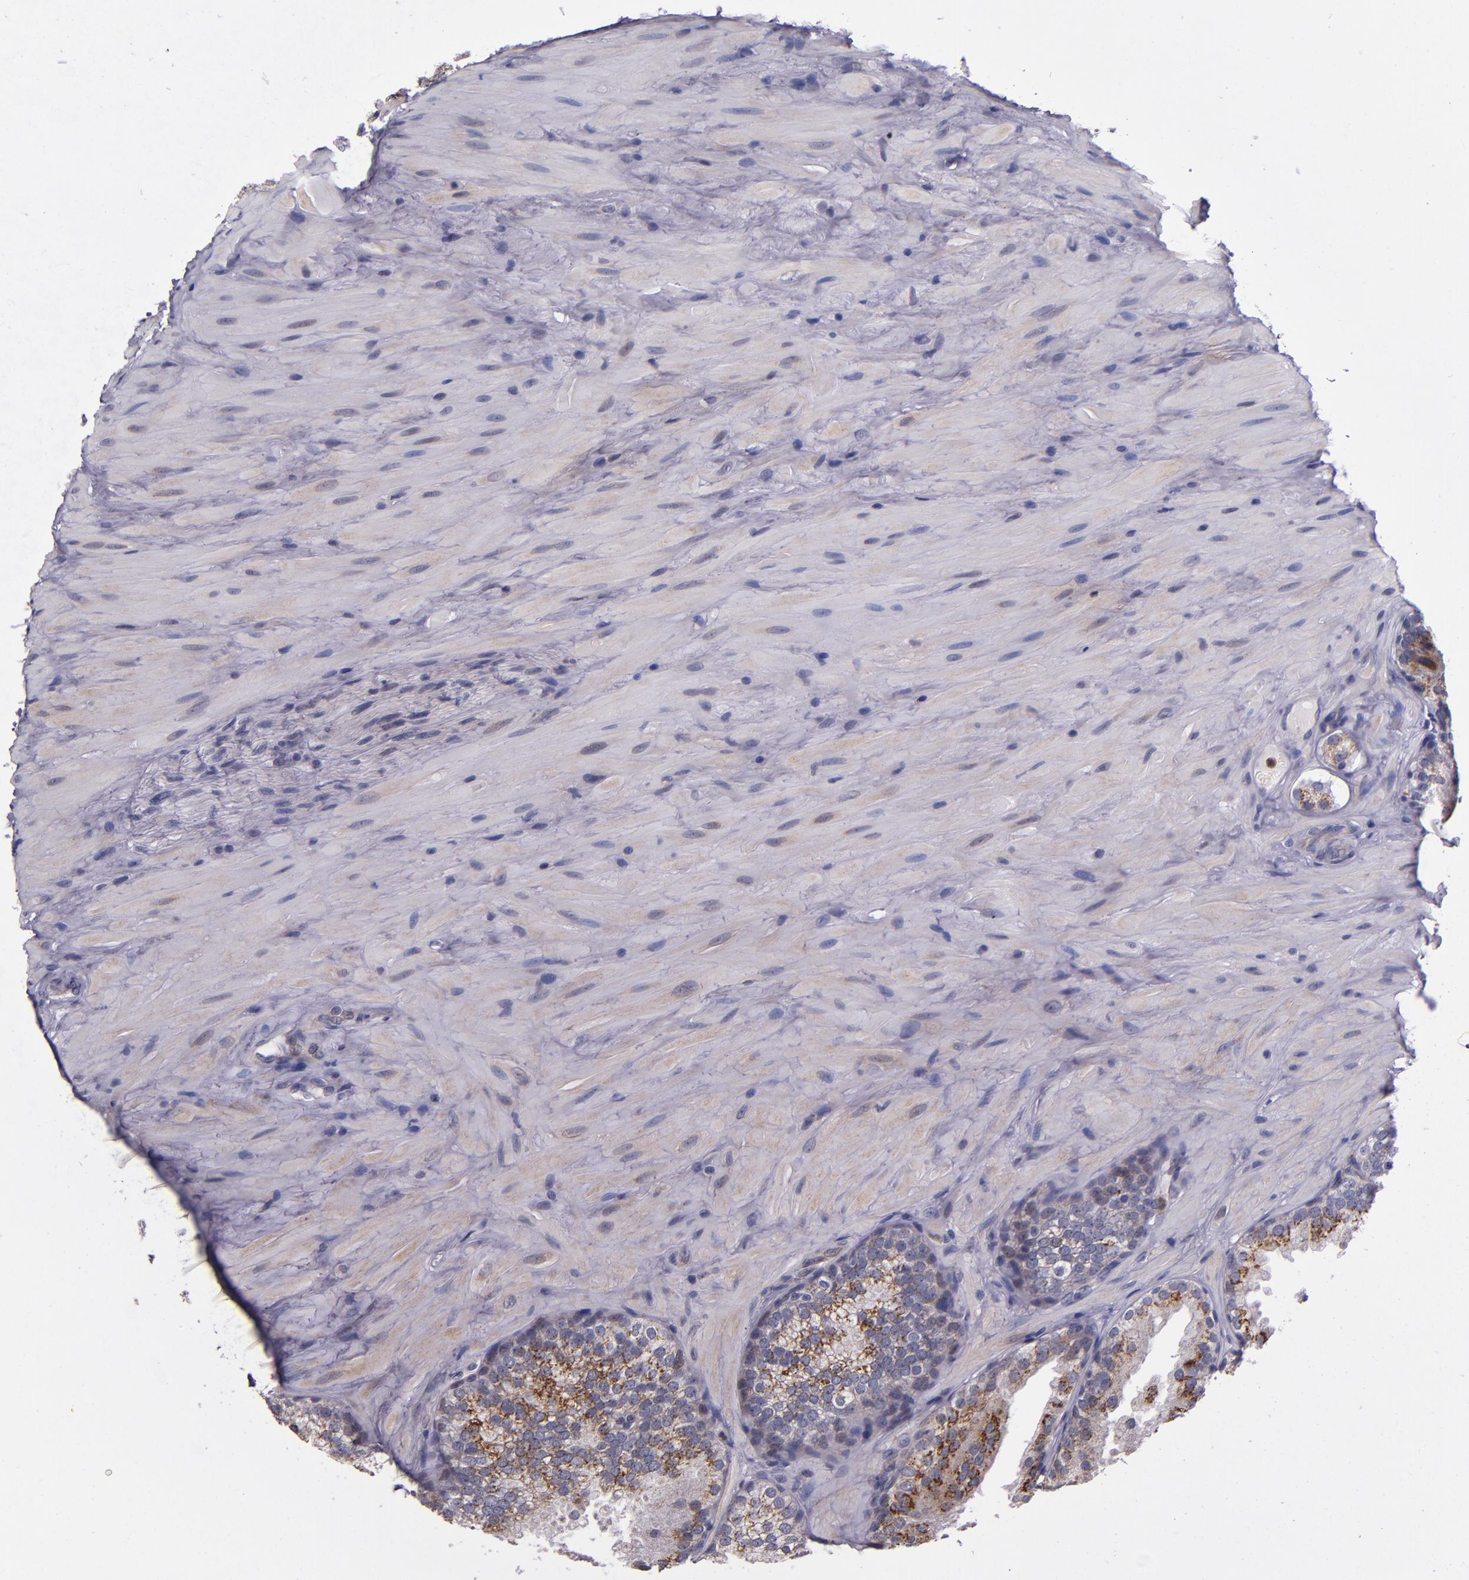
{"staining": {"intensity": "strong", "quantity": ">75%", "location": "cytoplasmic/membranous"}, "tissue": "prostate cancer", "cell_type": "Tumor cells", "image_type": "cancer", "snomed": [{"axis": "morphology", "description": "Adenocarcinoma, High grade"}, {"axis": "topography", "description": "Prostate"}], "caption": "High-grade adenocarcinoma (prostate) stained with a brown dye shows strong cytoplasmic/membranous positive expression in approximately >75% of tumor cells.", "gene": "RAB41", "patient": {"sex": "male", "age": 70}}